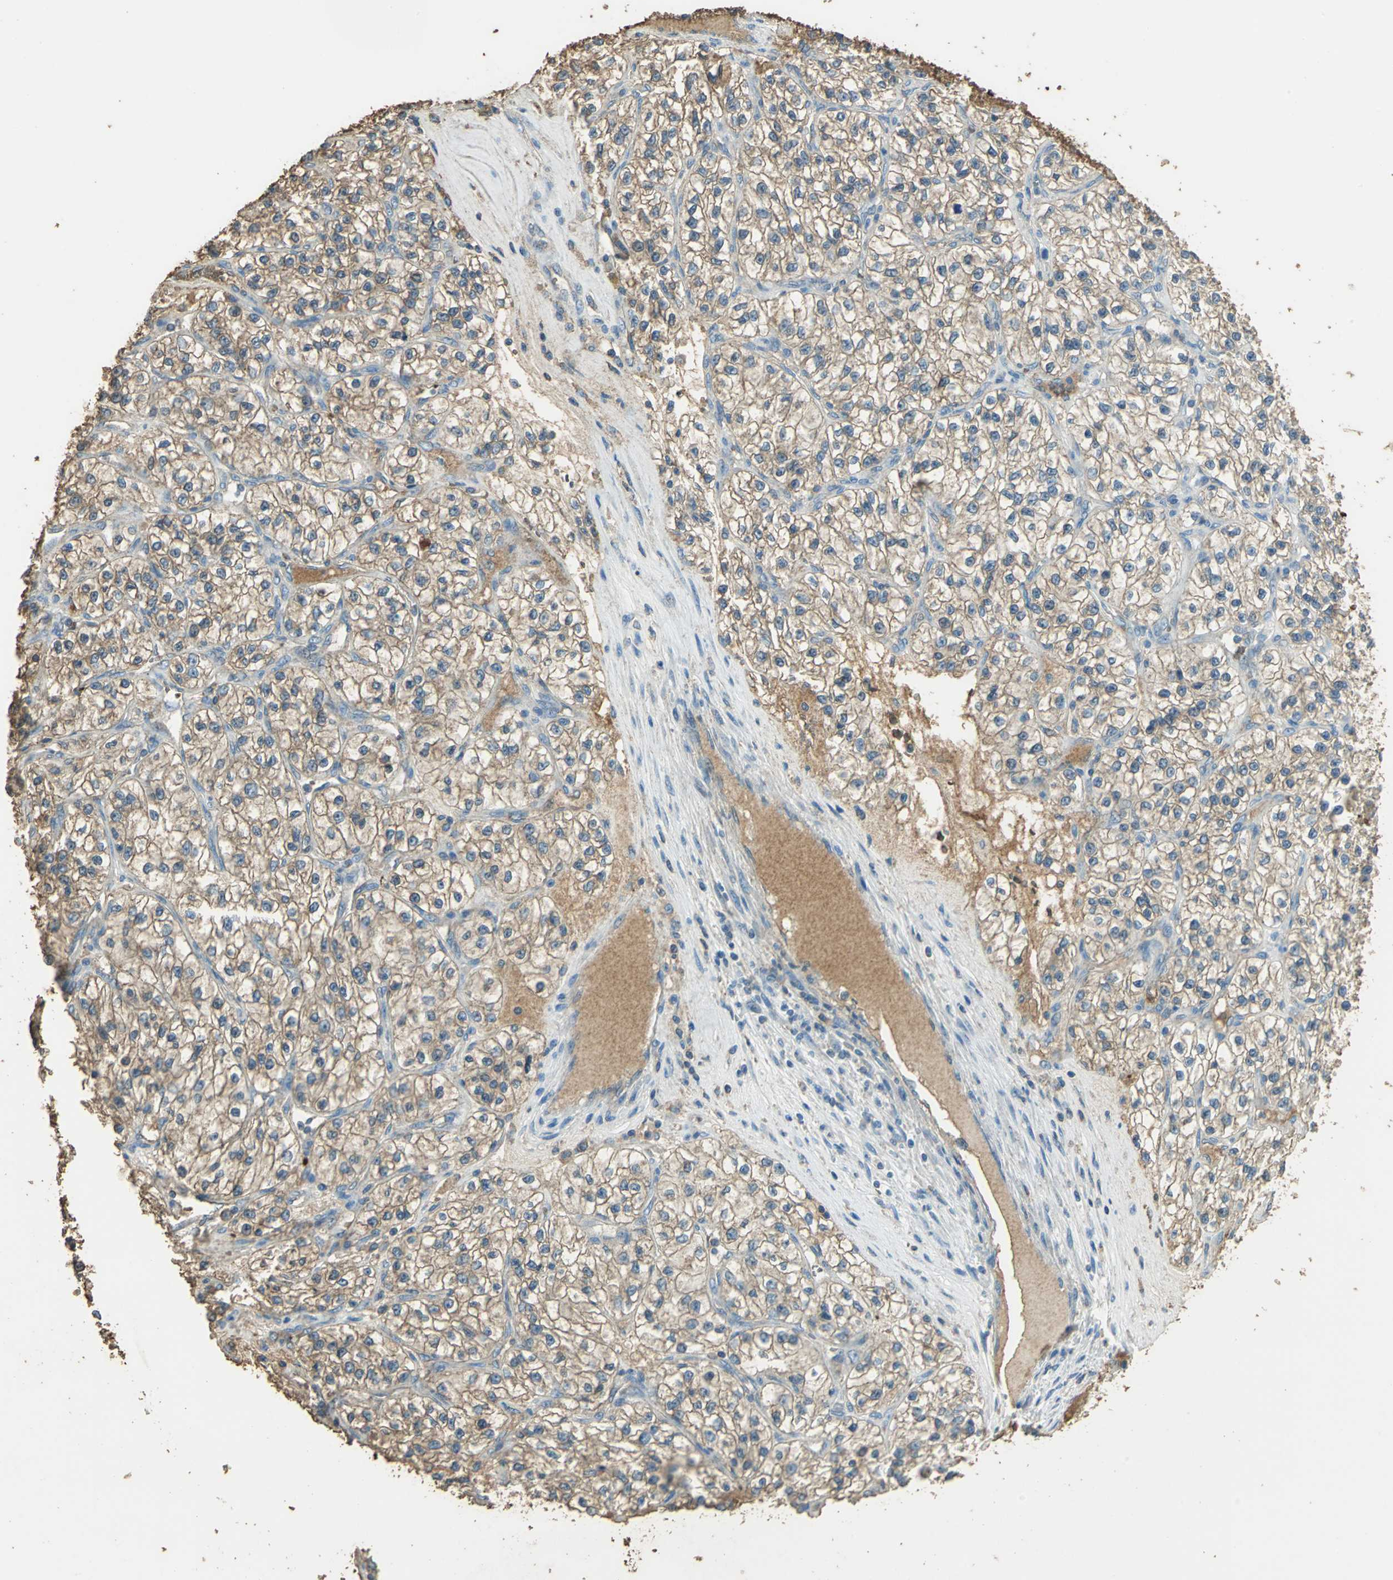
{"staining": {"intensity": "moderate", "quantity": ">75%", "location": "cytoplasmic/membranous"}, "tissue": "renal cancer", "cell_type": "Tumor cells", "image_type": "cancer", "snomed": [{"axis": "morphology", "description": "Adenocarcinoma, NOS"}, {"axis": "topography", "description": "Kidney"}], "caption": "This photomicrograph reveals adenocarcinoma (renal) stained with immunohistochemistry (IHC) to label a protein in brown. The cytoplasmic/membranous of tumor cells show moderate positivity for the protein. Nuclei are counter-stained blue.", "gene": "TRAPPC2", "patient": {"sex": "female", "age": 57}}